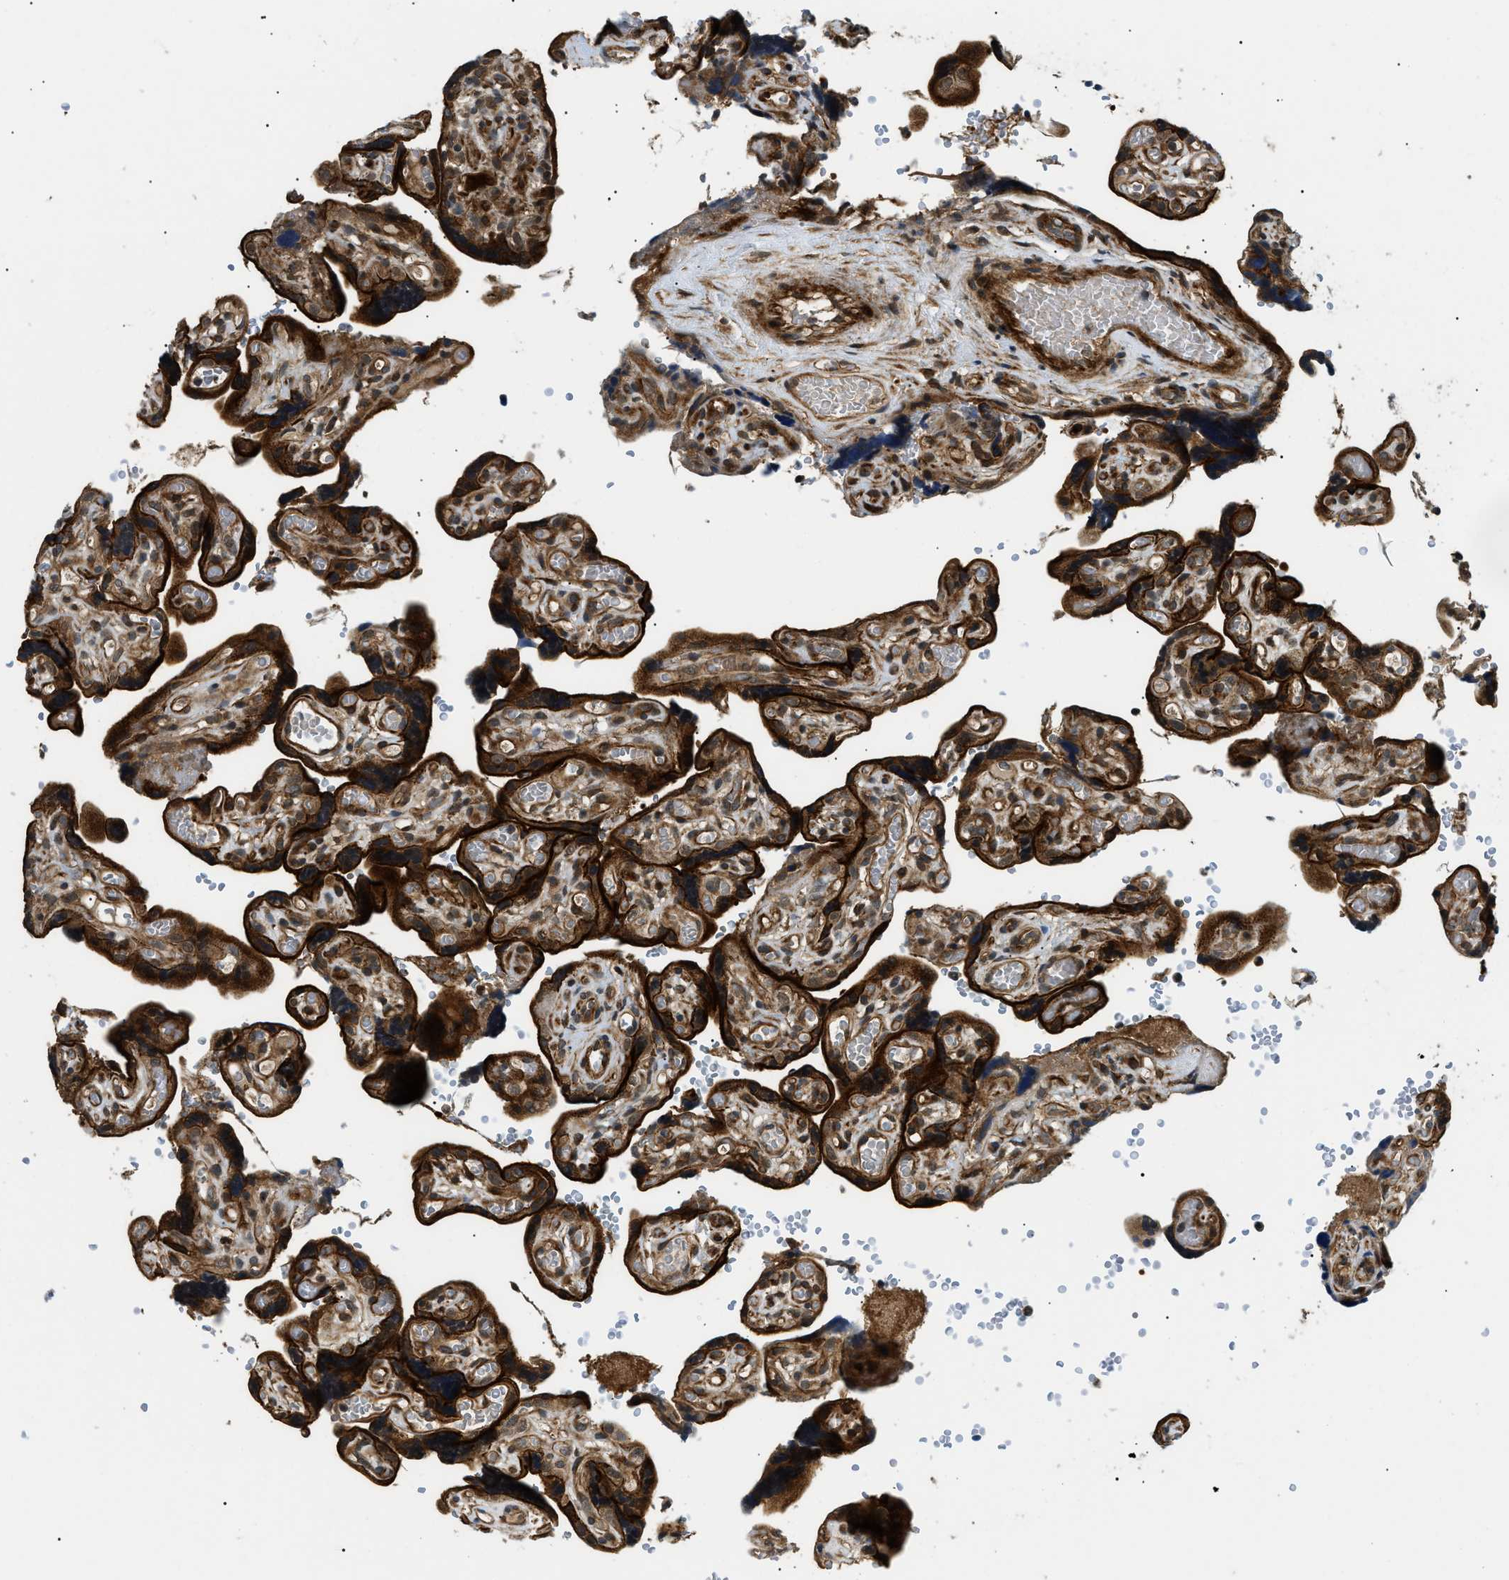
{"staining": {"intensity": "moderate", "quantity": ">75%", "location": "cytoplasmic/membranous,nuclear"}, "tissue": "placenta", "cell_type": "Decidual cells", "image_type": "normal", "snomed": [{"axis": "morphology", "description": "Normal tissue, NOS"}, {"axis": "topography", "description": "Placenta"}], "caption": "Decidual cells exhibit moderate cytoplasmic/membranous,nuclear expression in about >75% of cells in normal placenta. (Stains: DAB (3,3'-diaminobenzidine) in brown, nuclei in blue, Microscopy: brightfield microscopy at high magnification).", "gene": "ATP6AP1", "patient": {"sex": "female", "age": 30}}